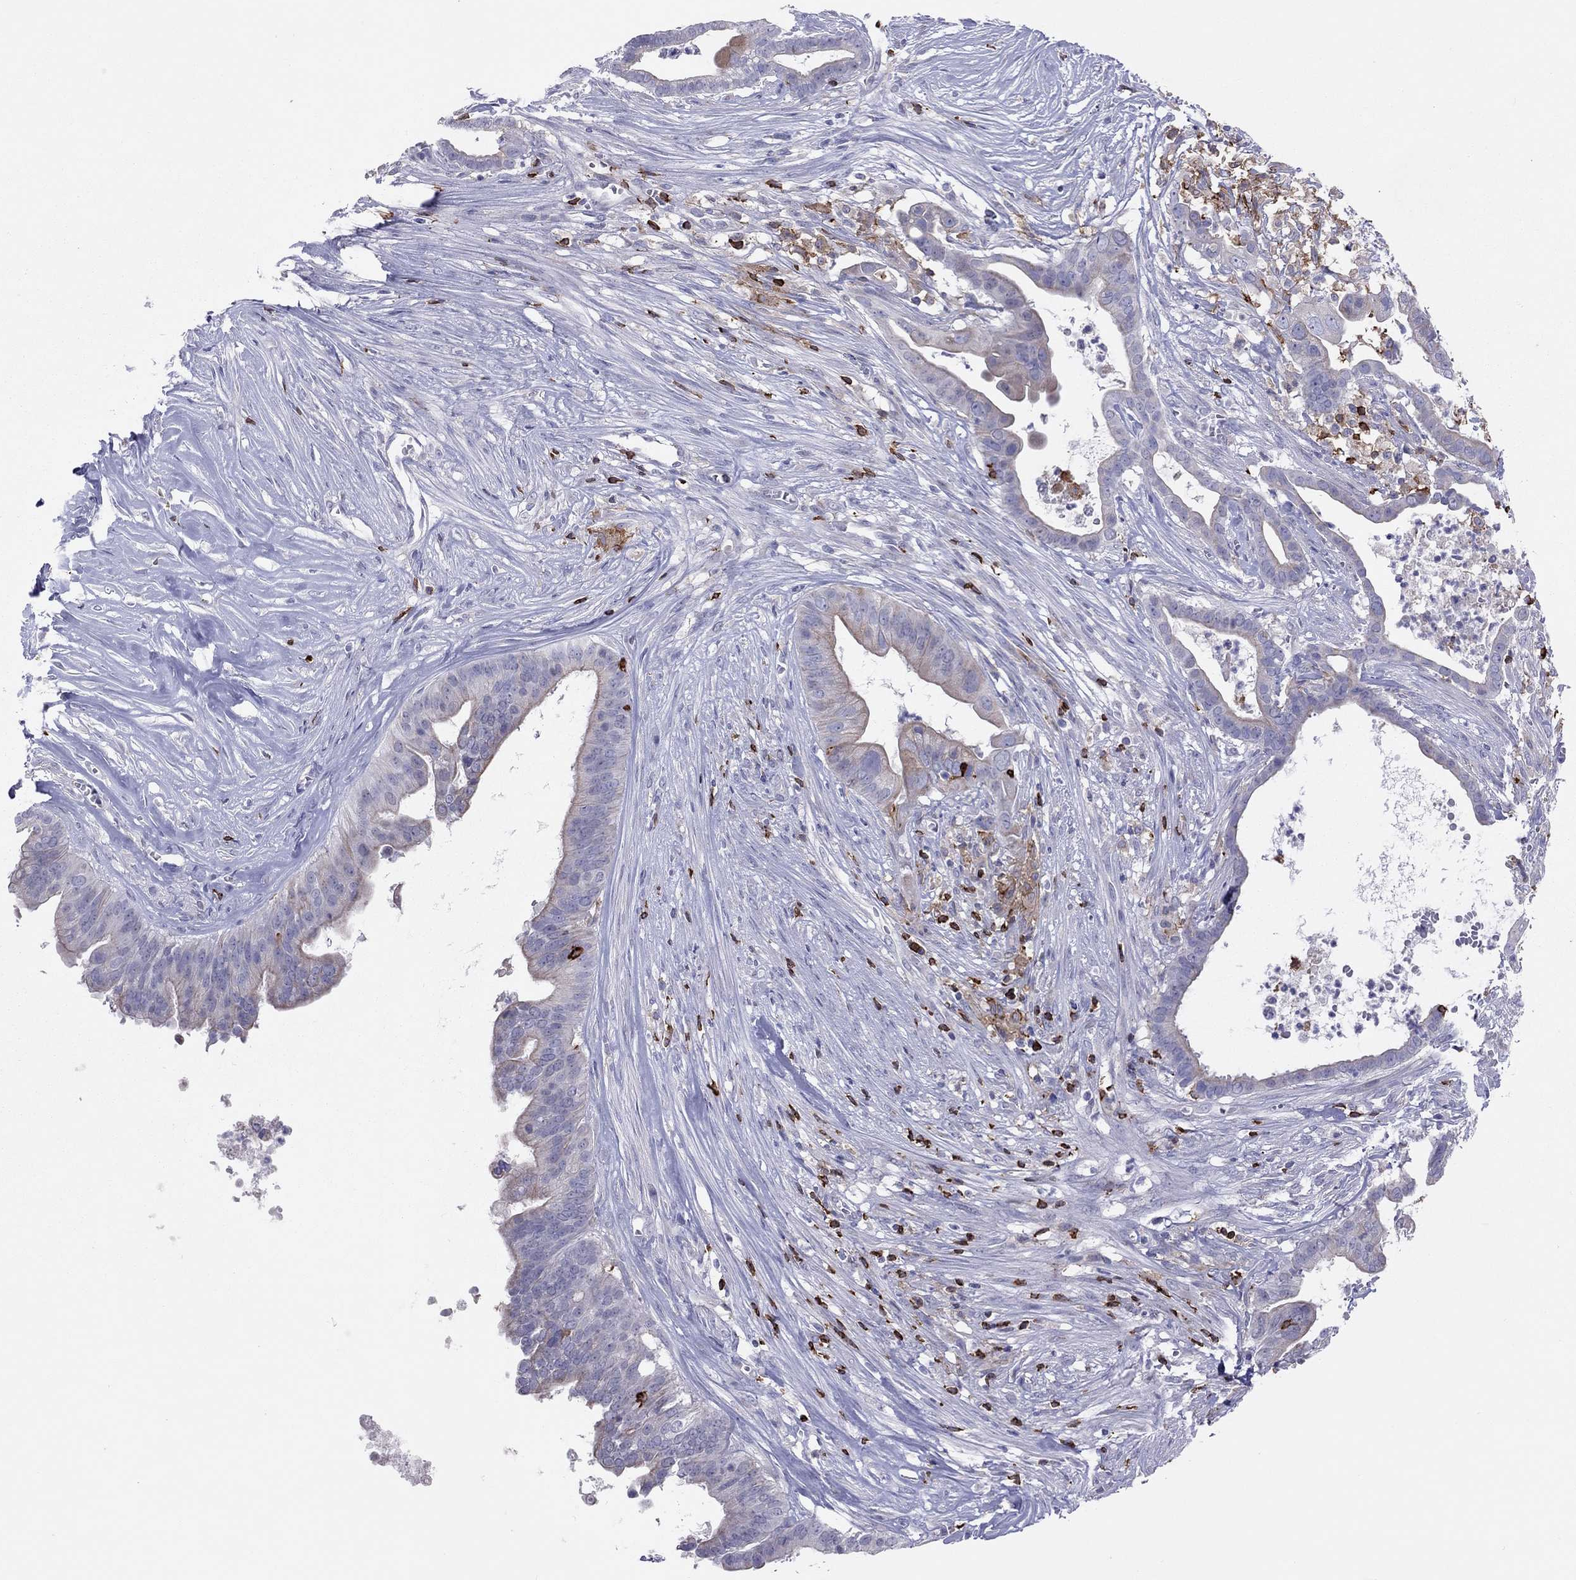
{"staining": {"intensity": "negative", "quantity": "none", "location": "none"}, "tissue": "pancreatic cancer", "cell_type": "Tumor cells", "image_type": "cancer", "snomed": [{"axis": "morphology", "description": "Adenocarcinoma, NOS"}, {"axis": "topography", "description": "Pancreas"}], "caption": "DAB immunohistochemical staining of pancreatic cancer (adenocarcinoma) reveals no significant expression in tumor cells. (Brightfield microscopy of DAB (3,3'-diaminobenzidine) immunohistochemistry at high magnification).", "gene": "MND1", "patient": {"sex": "male", "age": 61}}